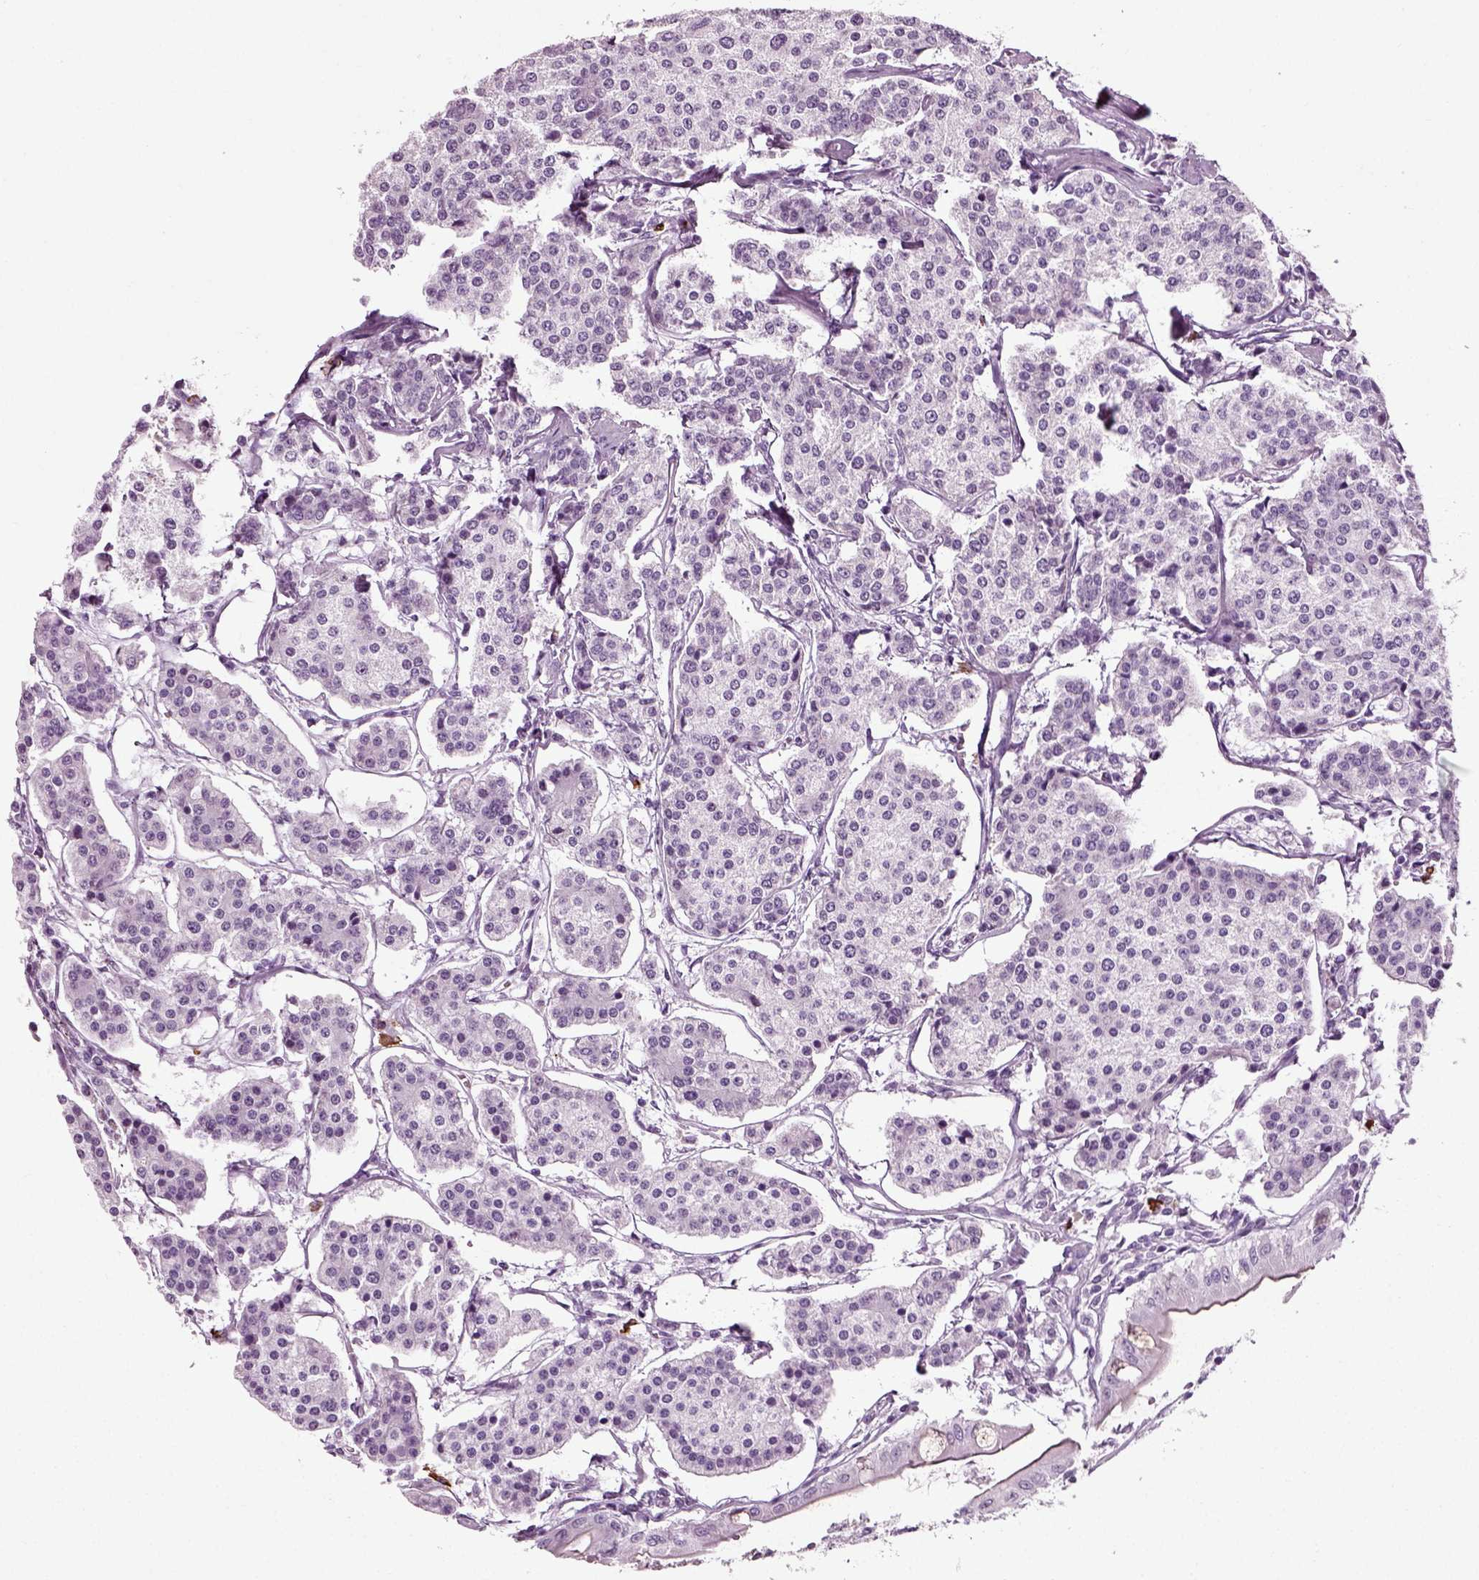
{"staining": {"intensity": "negative", "quantity": "none", "location": "none"}, "tissue": "carcinoid", "cell_type": "Tumor cells", "image_type": "cancer", "snomed": [{"axis": "morphology", "description": "Carcinoid, malignant, NOS"}, {"axis": "topography", "description": "Small intestine"}], "caption": "Tumor cells are negative for protein expression in human carcinoid. Brightfield microscopy of immunohistochemistry (IHC) stained with DAB (brown) and hematoxylin (blue), captured at high magnification.", "gene": "SLC26A8", "patient": {"sex": "female", "age": 65}}